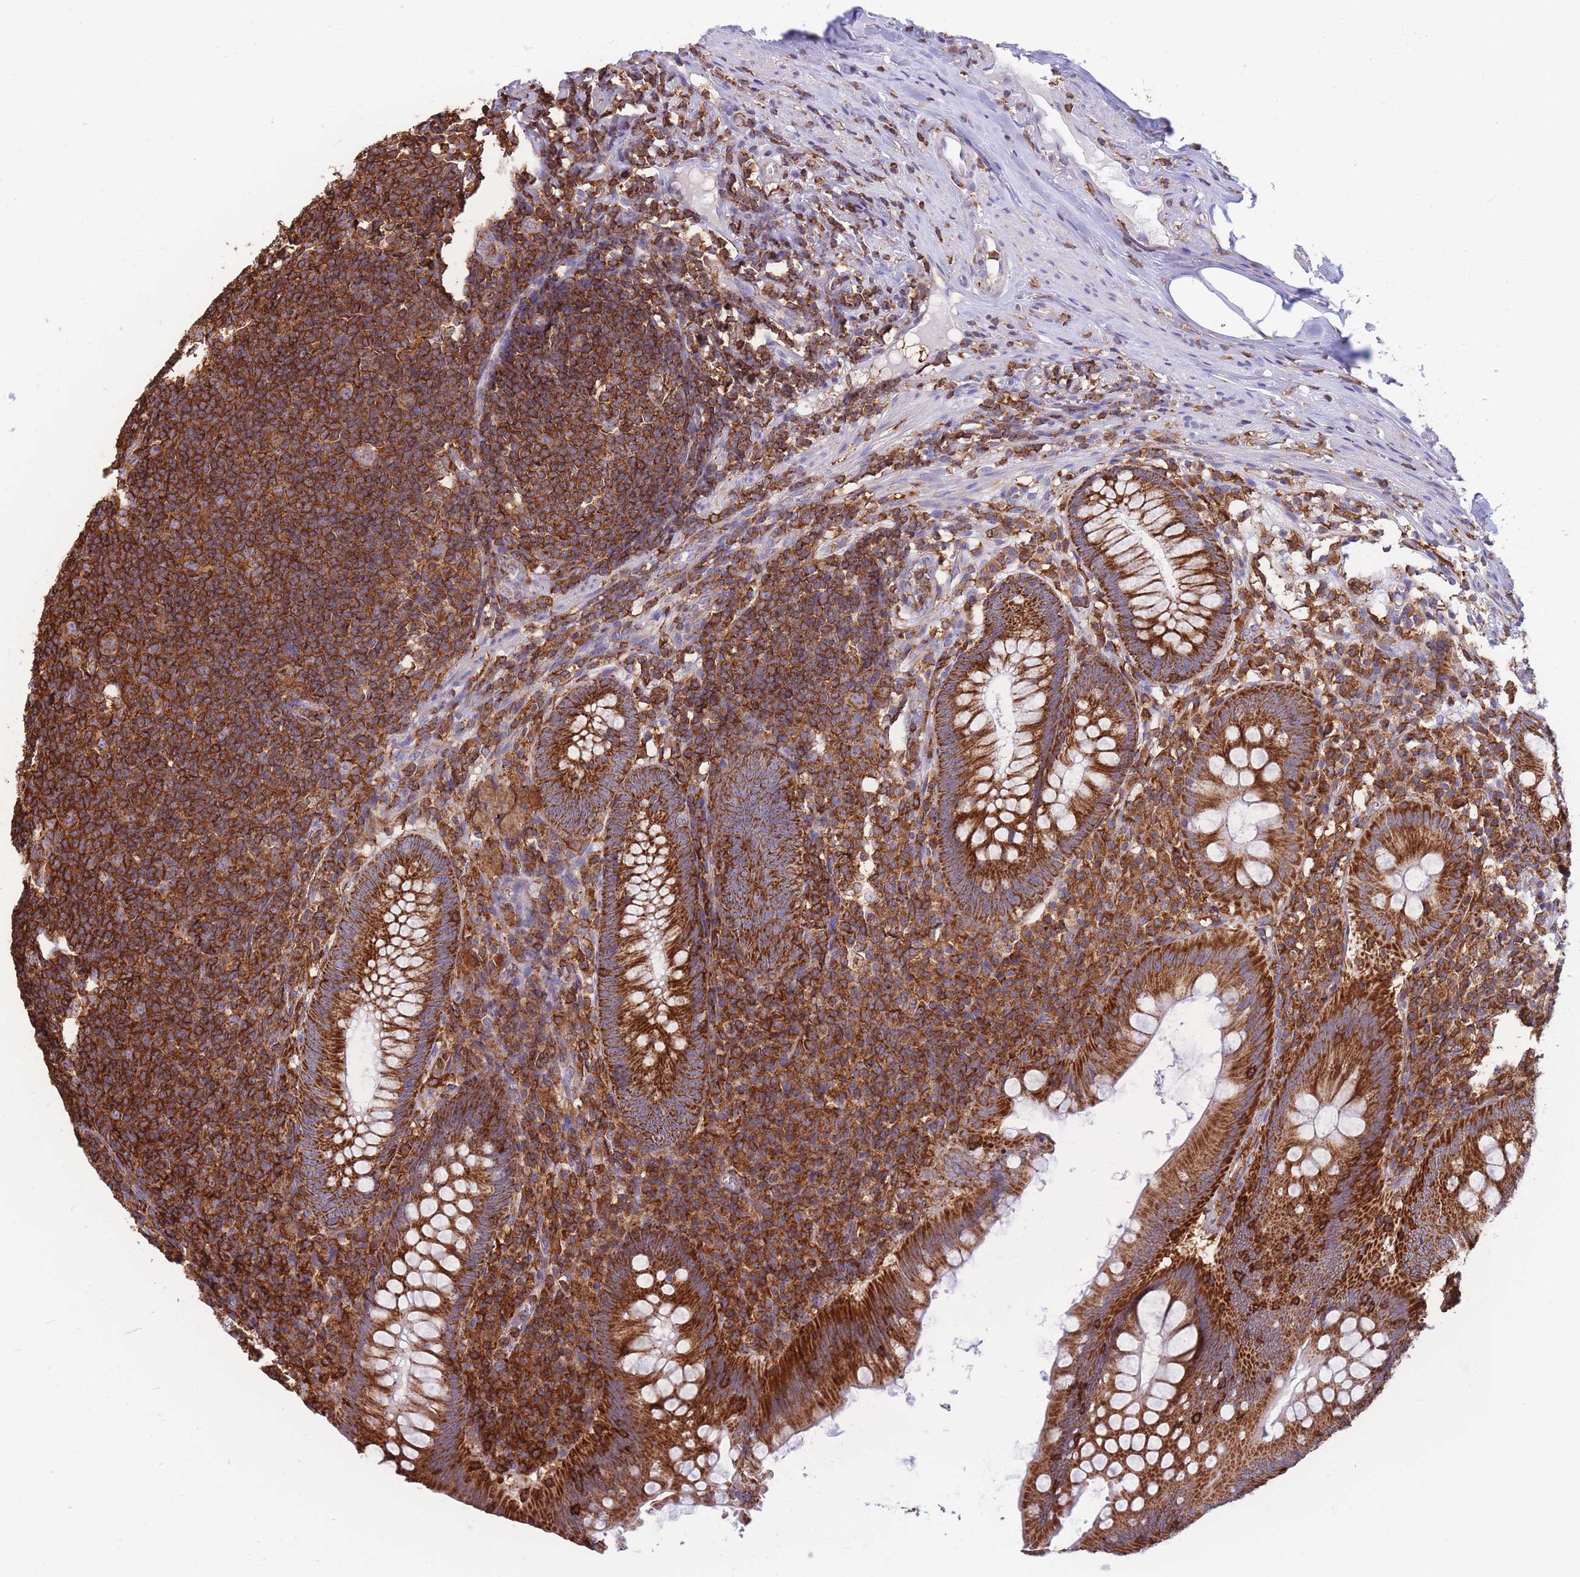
{"staining": {"intensity": "strong", "quantity": ">75%", "location": "cytoplasmic/membranous"}, "tissue": "appendix", "cell_type": "Glandular cells", "image_type": "normal", "snomed": [{"axis": "morphology", "description": "Normal tissue, NOS"}, {"axis": "topography", "description": "Appendix"}], "caption": "DAB (3,3'-diaminobenzidine) immunohistochemical staining of unremarkable appendix shows strong cytoplasmic/membranous protein staining in about >75% of glandular cells. The protein of interest is shown in brown color, while the nuclei are stained blue.", "gene": "MRPL54", "patient": {"sex": "male", "age": 56}}